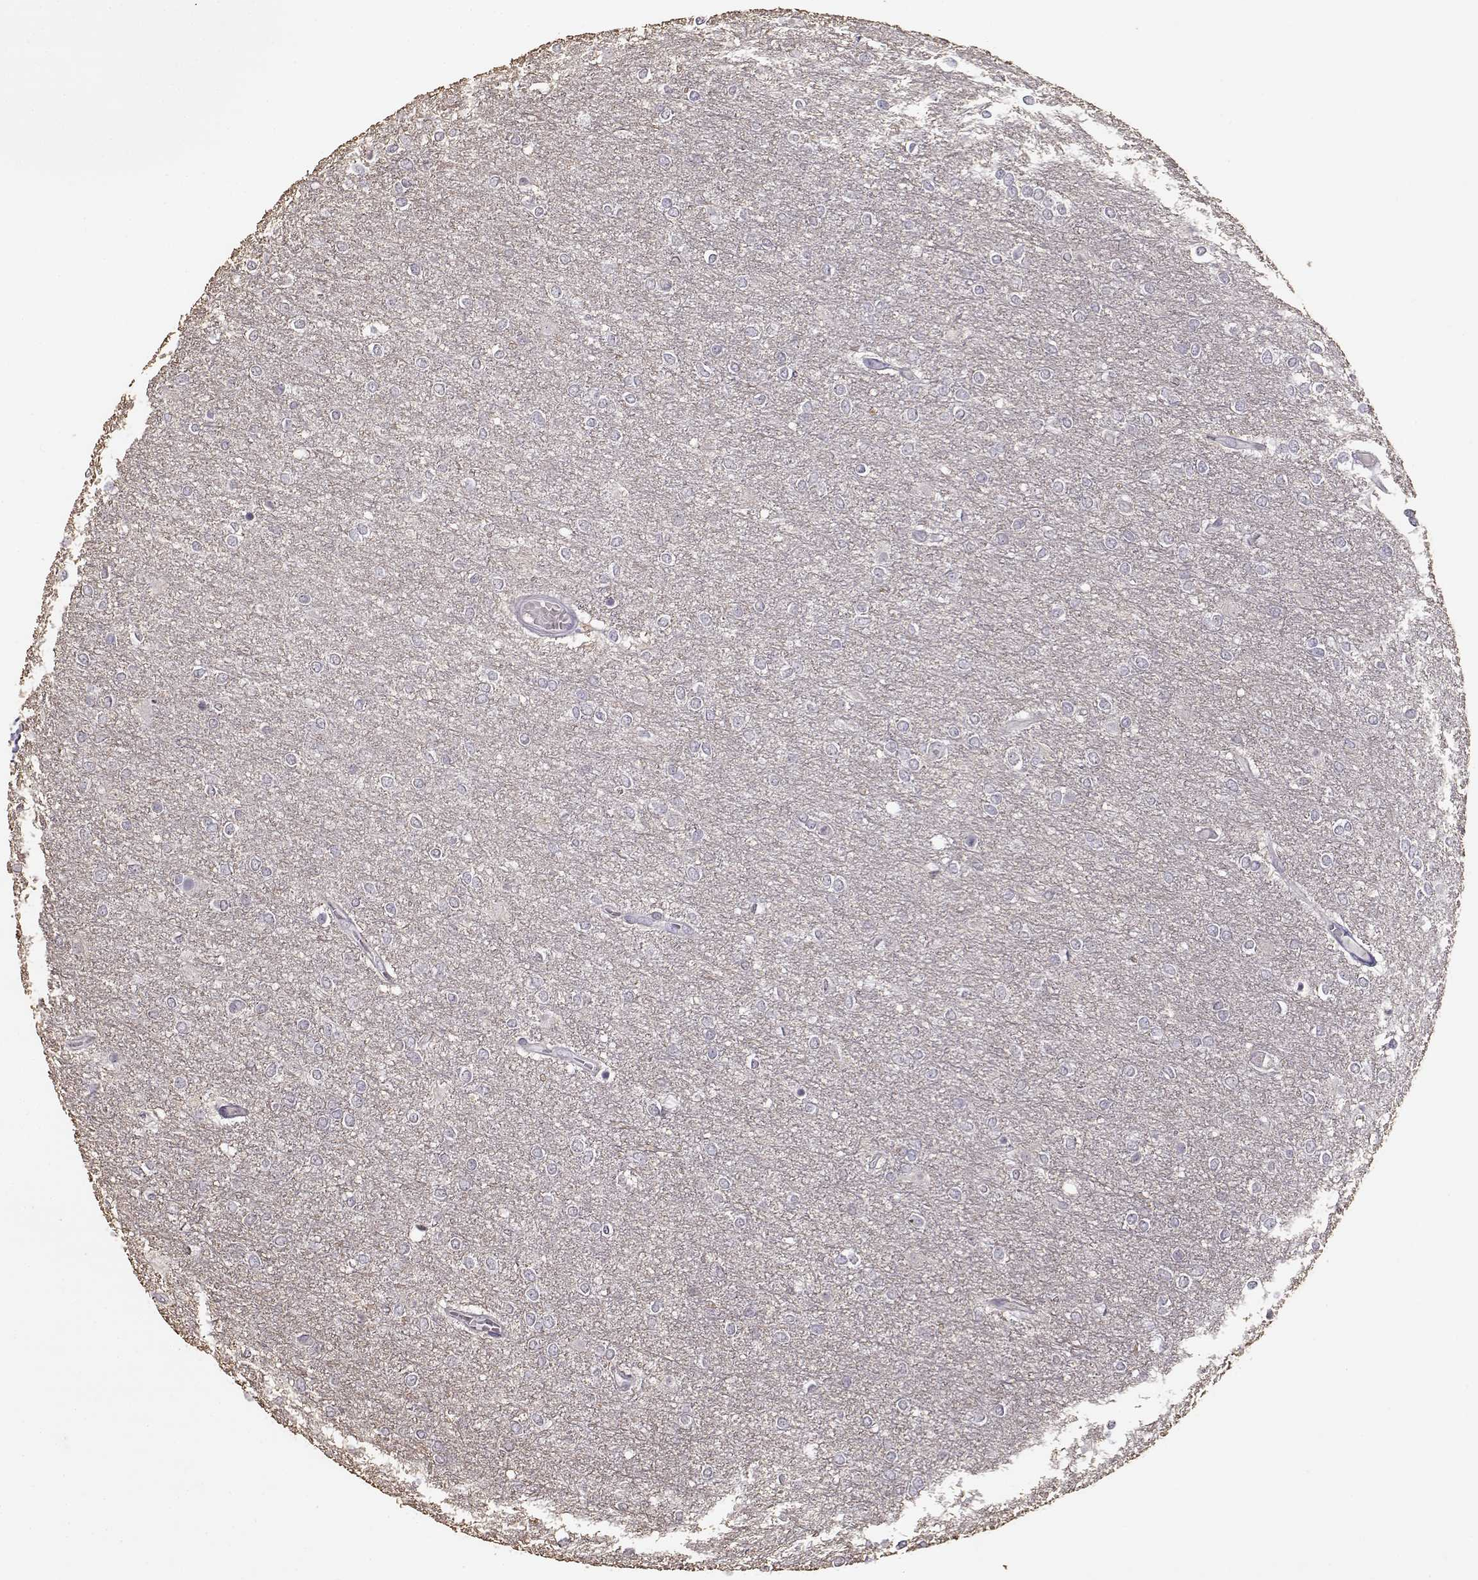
{"staining": {"intensity": "negative", "quantity": "none", "location": "none"}, "tissue": "glioma", "cell_type": "Tumor cells", "image_type": "cancer", "snomed": [{"axis": "morphology", "description": "Glioma, malignant, High grade"}, {"axis": "topography", "description": "Brain"}], "caption": "Immunohistochemistry of human glioma demonstrates no positivity in tumor cells. (Stains: DAB (3,3'-diaminobenzidine) IHC with hematoxylin counter stain, Microscopy: brightfield microscopy at high magnification).", "gene": "UROC1", "patient": {"sex": "female", "age": 61}}